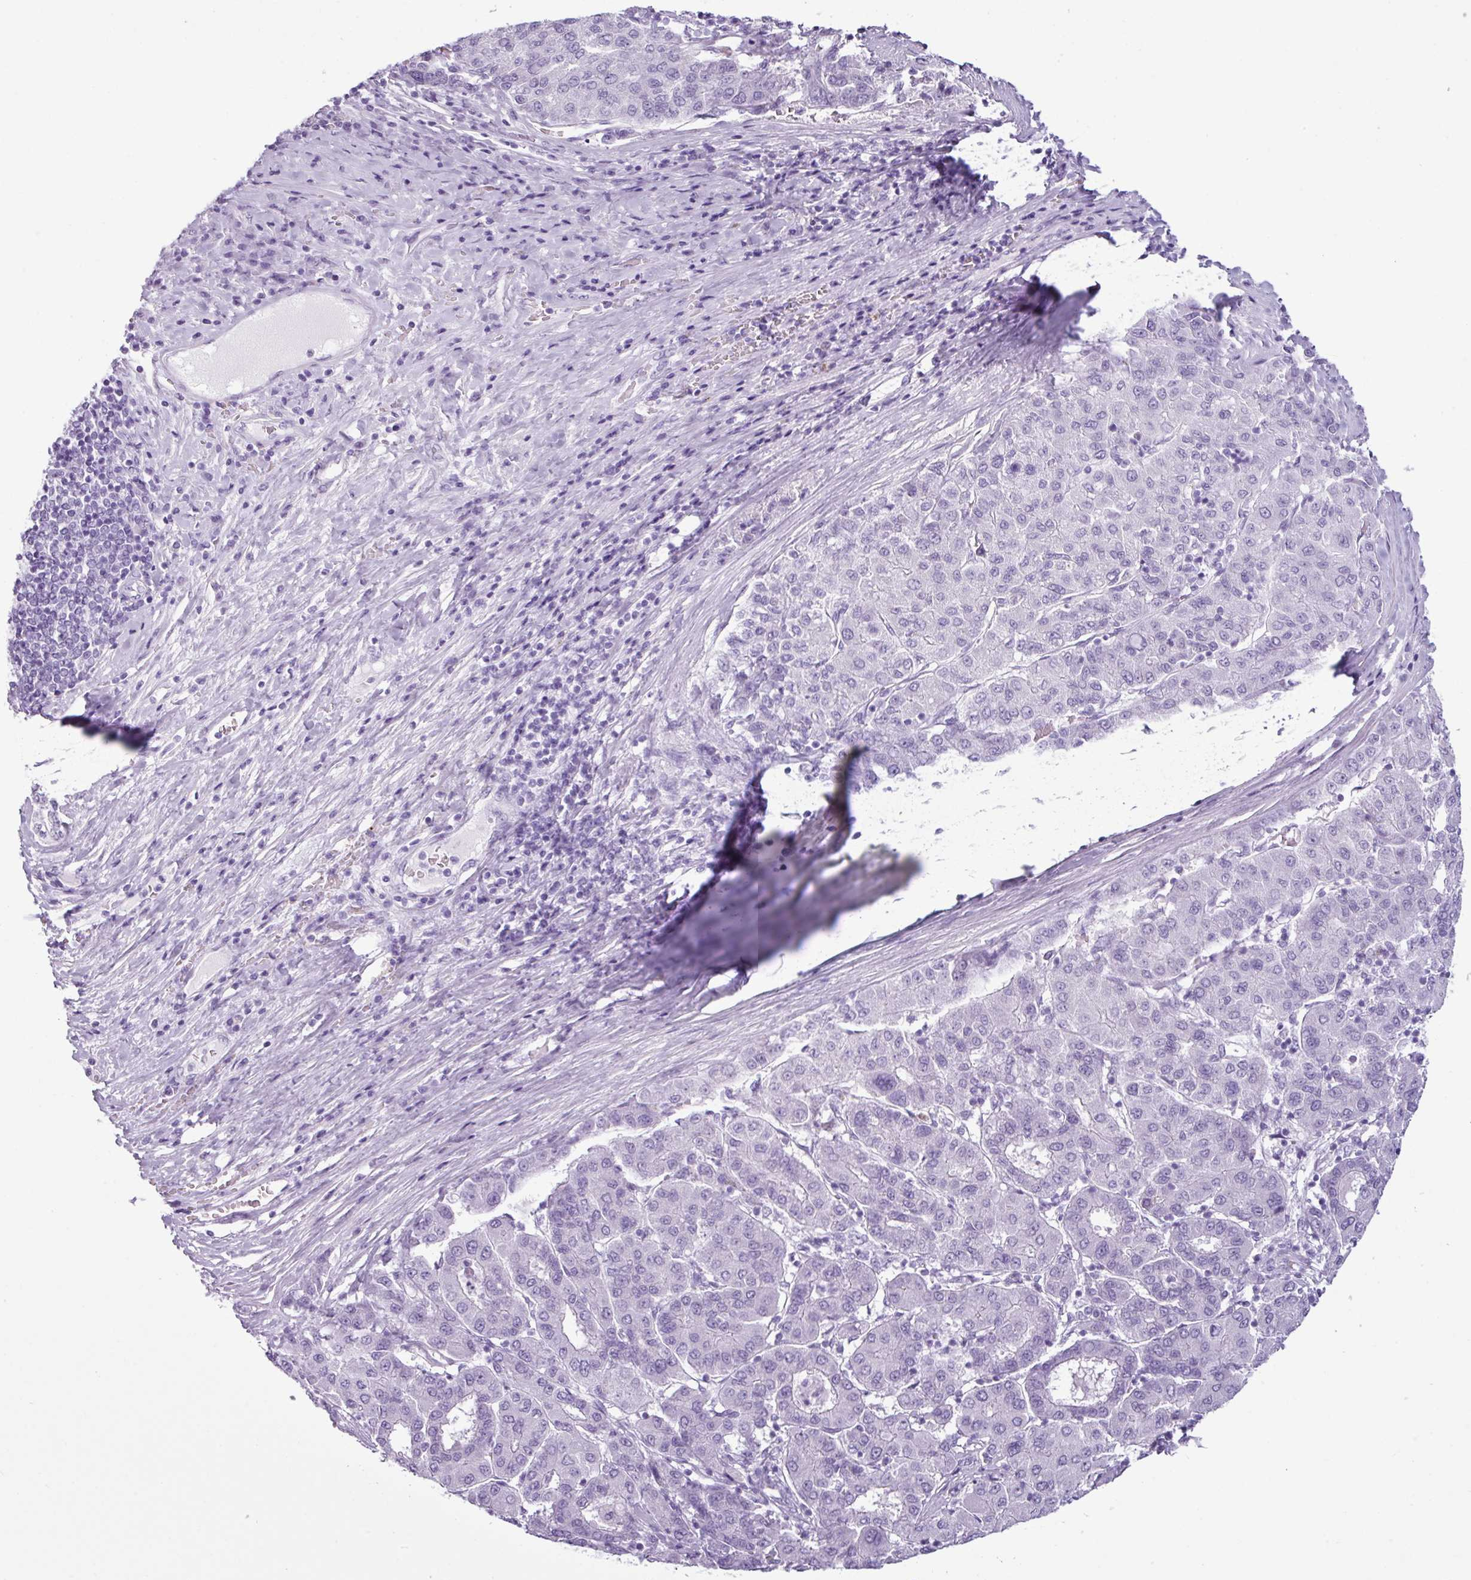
{"staining": {"intensity": "negative", "quantity": "none", "location": "none"}, "tissue": "liver cancer", "cell_type": "Tumor cells", "image_type": "cancer", "snomed": [{"axis": "morphology", "description": "Carcinoma, Hepatocellular, NOS"}, {"axis": "topography", "description": "Liver"}], "caption": "A micrograph of liver cancer stained for a protein demonstrates no brown staining in tumor cells. (DAB IHC with hematoxylin counter stain).", "gene": "SCT", "patient": {"sex": "male", "age": 65}}